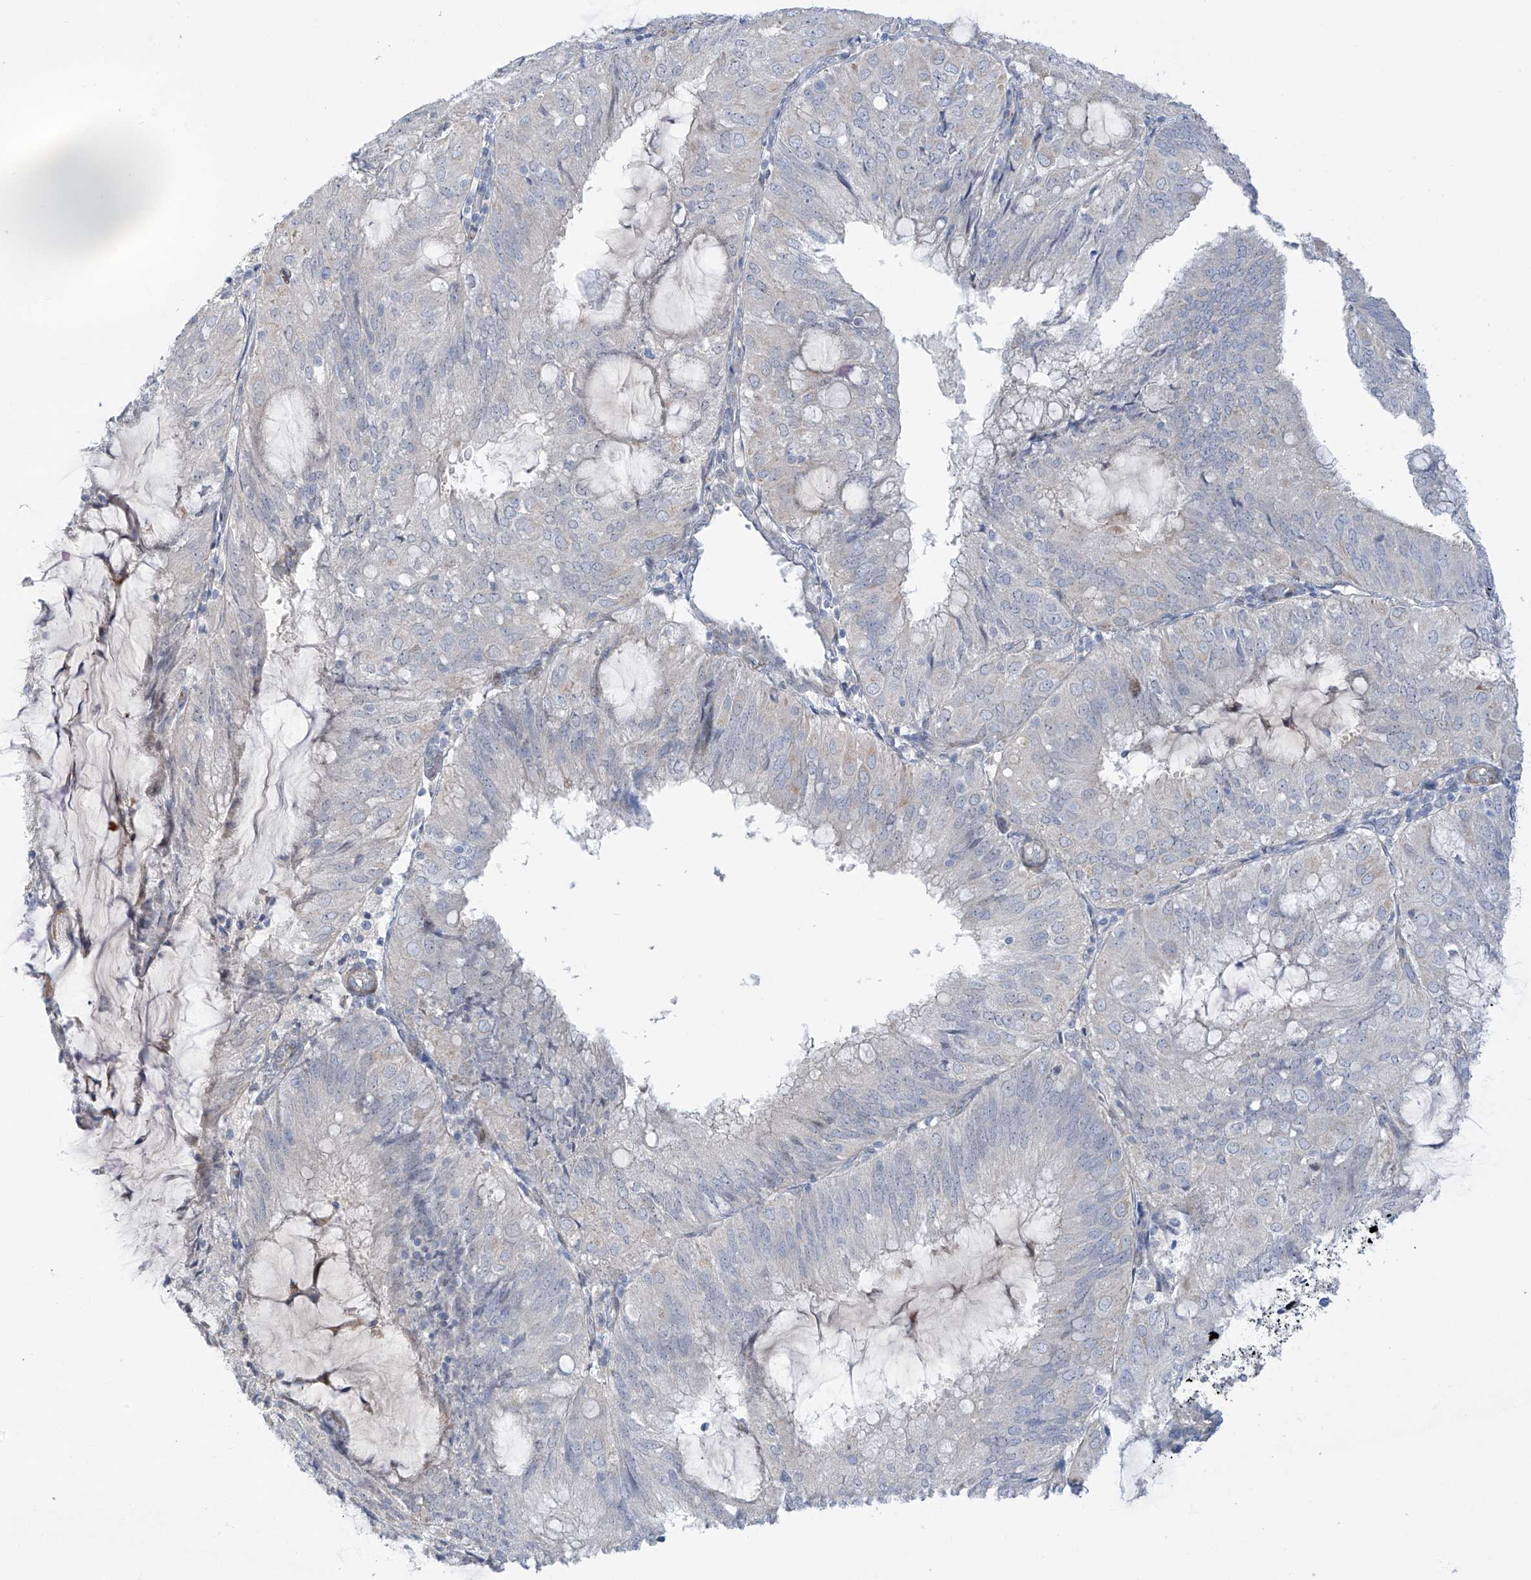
{"staining": {"intensity": "negative", "quantity": "none", "location": "none"}, "tissue": "endometrial cancer", "cell_type": "Tumor cells", "image_type": "cancer", "snomed": [{"axis": "morphology", "description": "Adenocarcinoma, NOS"}, {"axis": "topography", "description": "Endometrium"}], "caption": "Protein analysis of endometrial adenocarcinoma displays no significant positivity in tumor cells.", "gene": "ZNF641", "patient": {"sex": "female", "age": 81}}